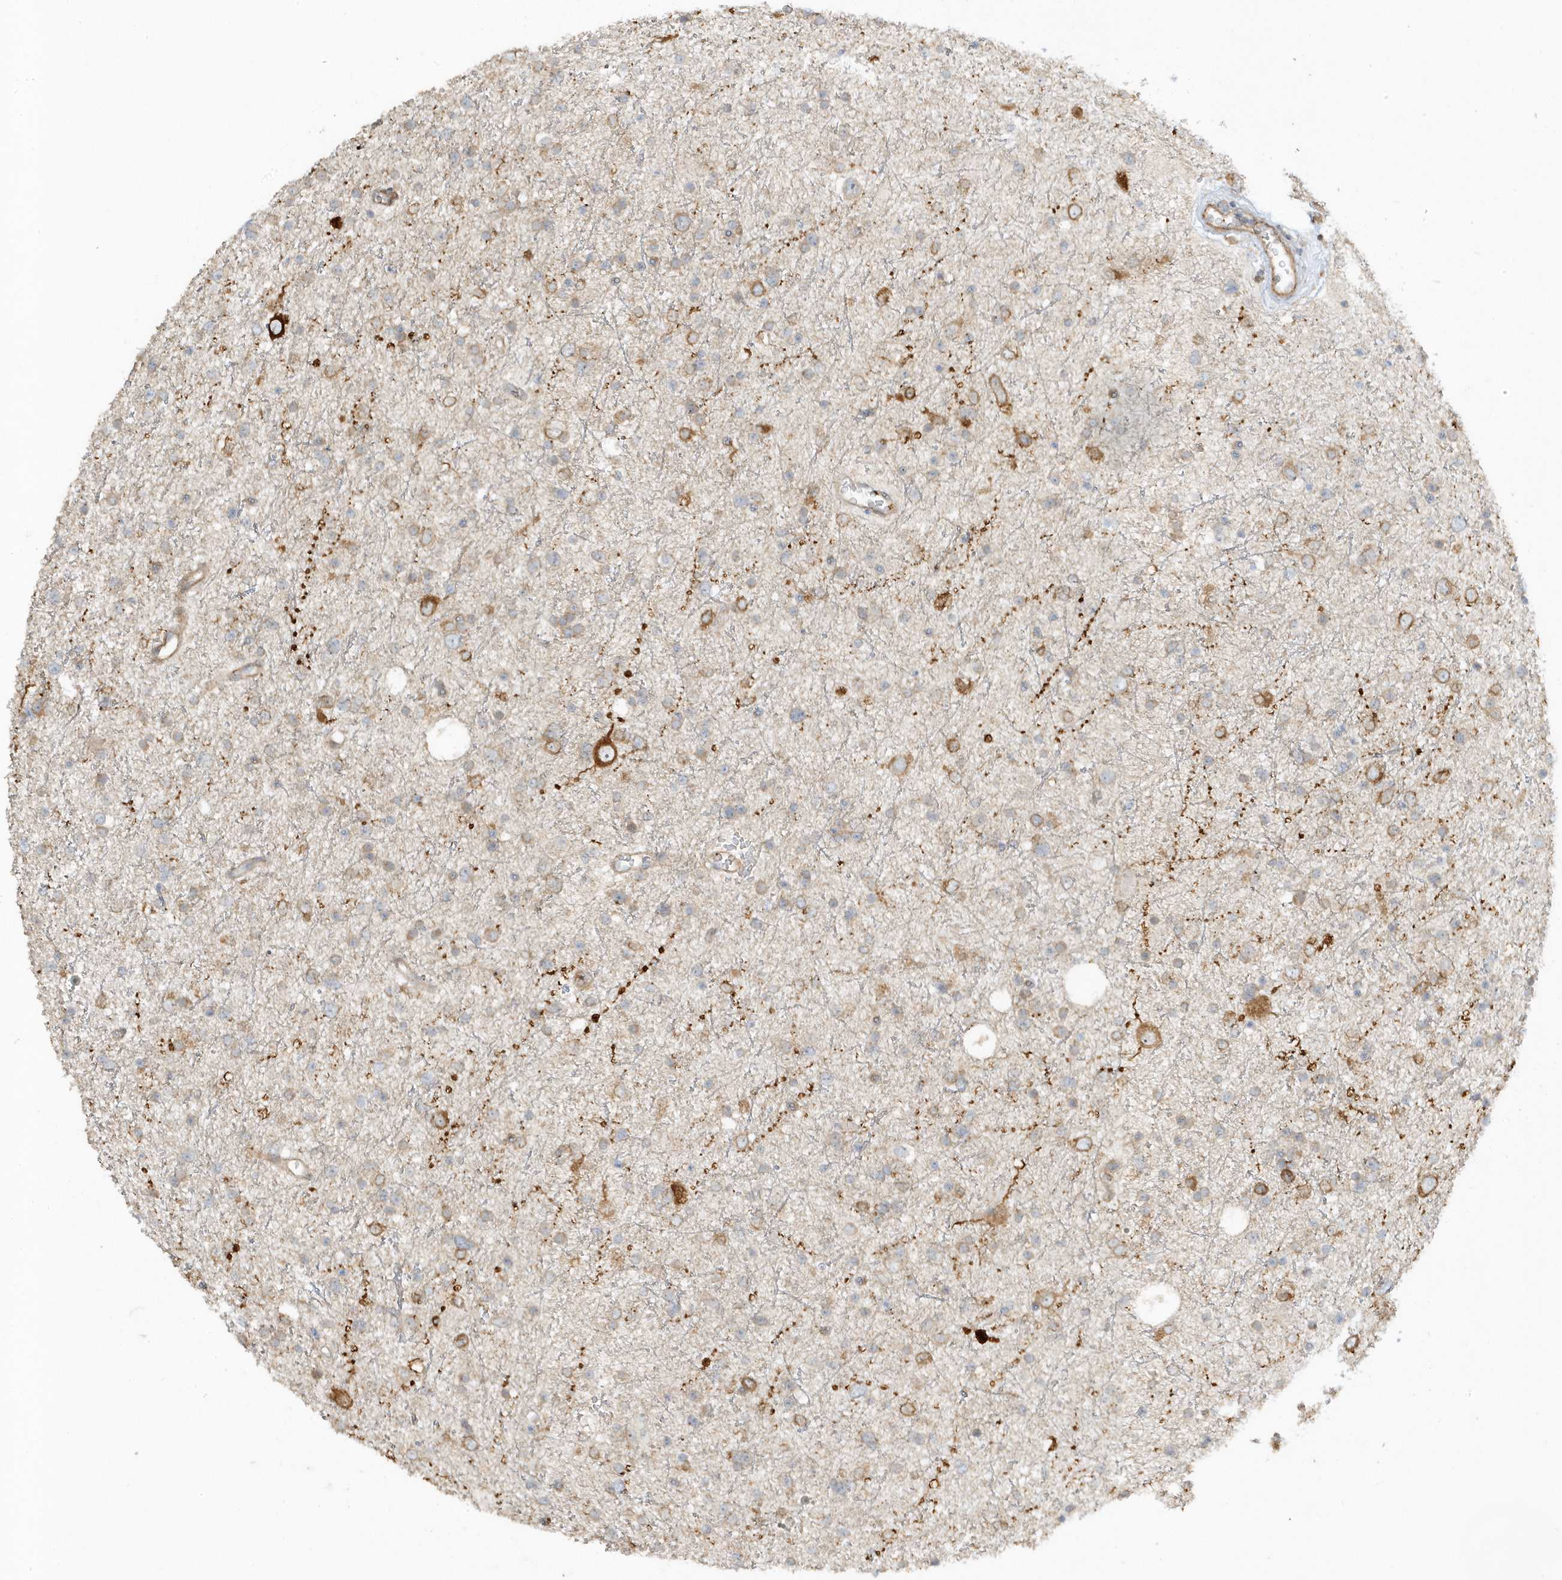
{"staining": {"intensity": "weak", "quantity": "25%-75%", "location": "cytoplasmic/membranous"}, "tissue": "glioma", "cell_type": "Tumor cells", "image_type": "cancer", "snomed": [{"axis": "morphology", "description": "Glioma, malignant, Low grade"}, {"axis": "topography", "description": "Brain"}], "caption": "The immunohistochemical stain highlights weak cytoplasmic/membranous positivity in tumor cells of glioma tissue.", "gene": "ZBTB8A", "patient": {"sex": "female", "age": 37}}